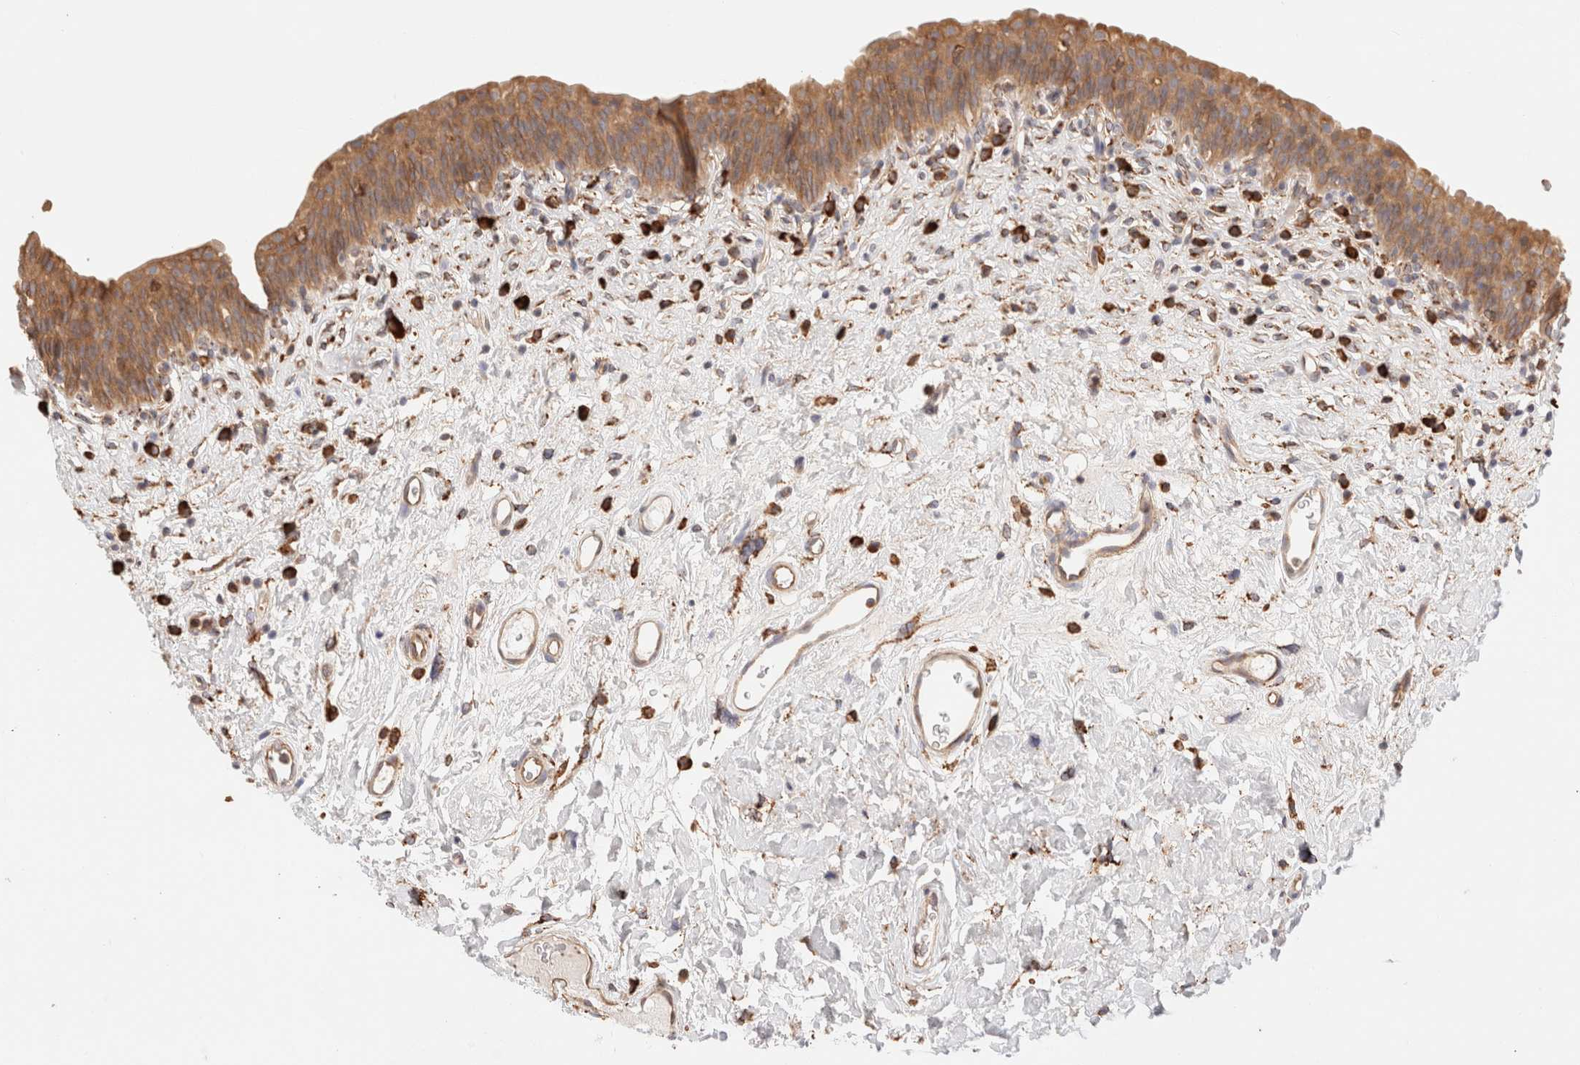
{"staining": {"intensity": "strong", "quantity": ">75%", "location": "cytoplasmic/membranous"}, "tissue": "urinary bladder", "cell_type": "Urothelial cells", "image_type": "normal", "snomed": [{"axis": "morphology", "description": "Normal tissue, NOS"}, {"axis": "topography", "description": "Urinary bladder"}], "caption": "Protein expression analysis of benign human urinary bladder reveals strong cytoplasmic/membranous staining in approximately >75% of urothelial cells. (DAB (3,3'-diaminobenzidine) = brown stain, brightfield microscopy at high magnification).", "gene": "FER", "patient": {"sex": "male", "age": 83}}